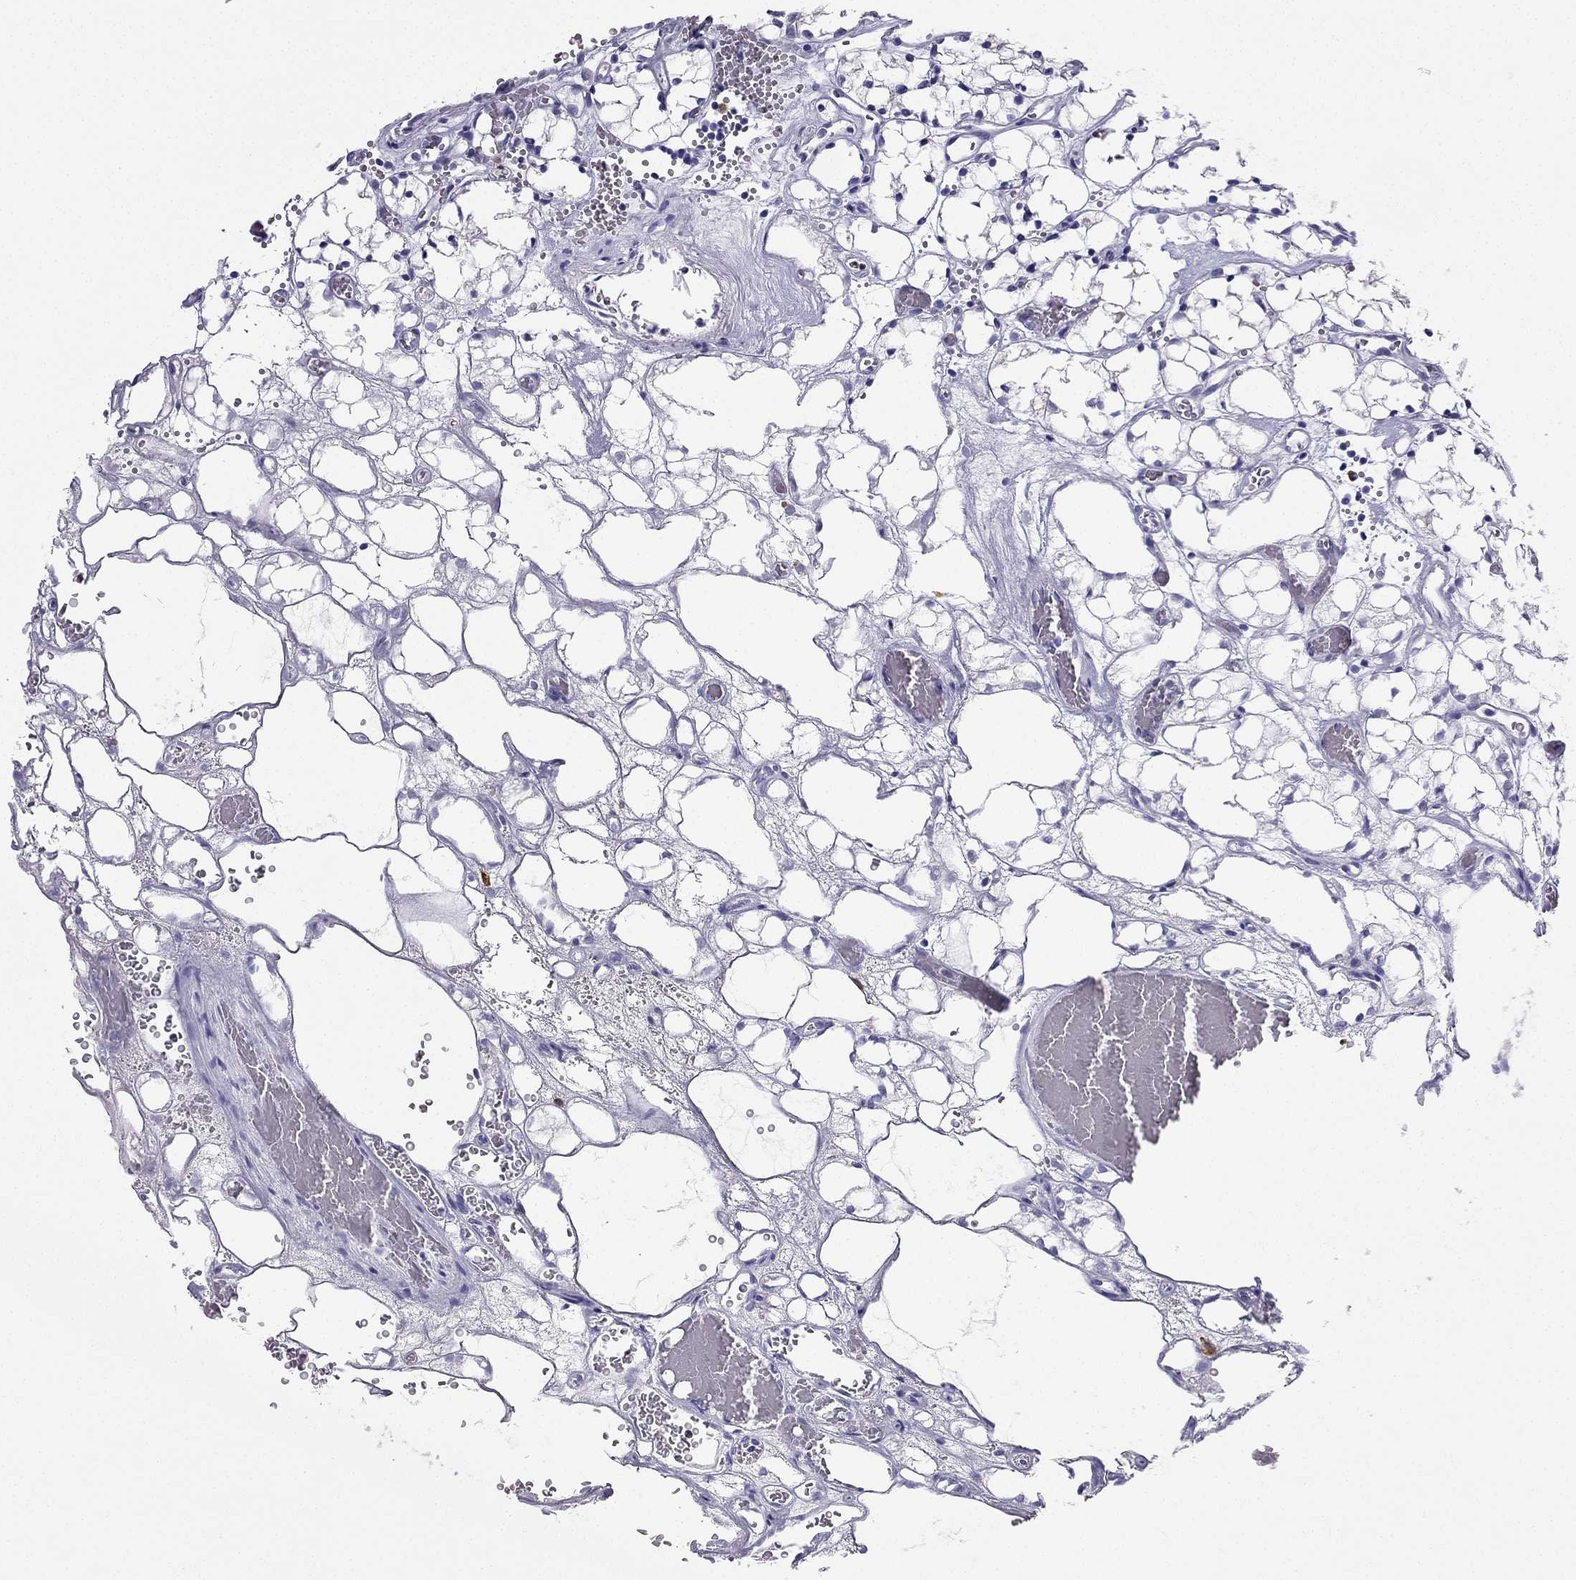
{"staining": {"intensity": "negative", "quantity": "none", "location": "none"}, "tissue": "renal cancer", "cell_type": "Tumor cells", "image_type": "cancer", "snomed": [{"axis": "morphology", "description": "Adenocarcinoma, NOS"}, {"axis": "topography", "description": "Kidney"}], "caption": "Micrograph shows no protein positivity in tumor cells of renal cancer tissue.", "gene": "SLC18A2", "patient": {"sex": "female", "age": 69}}